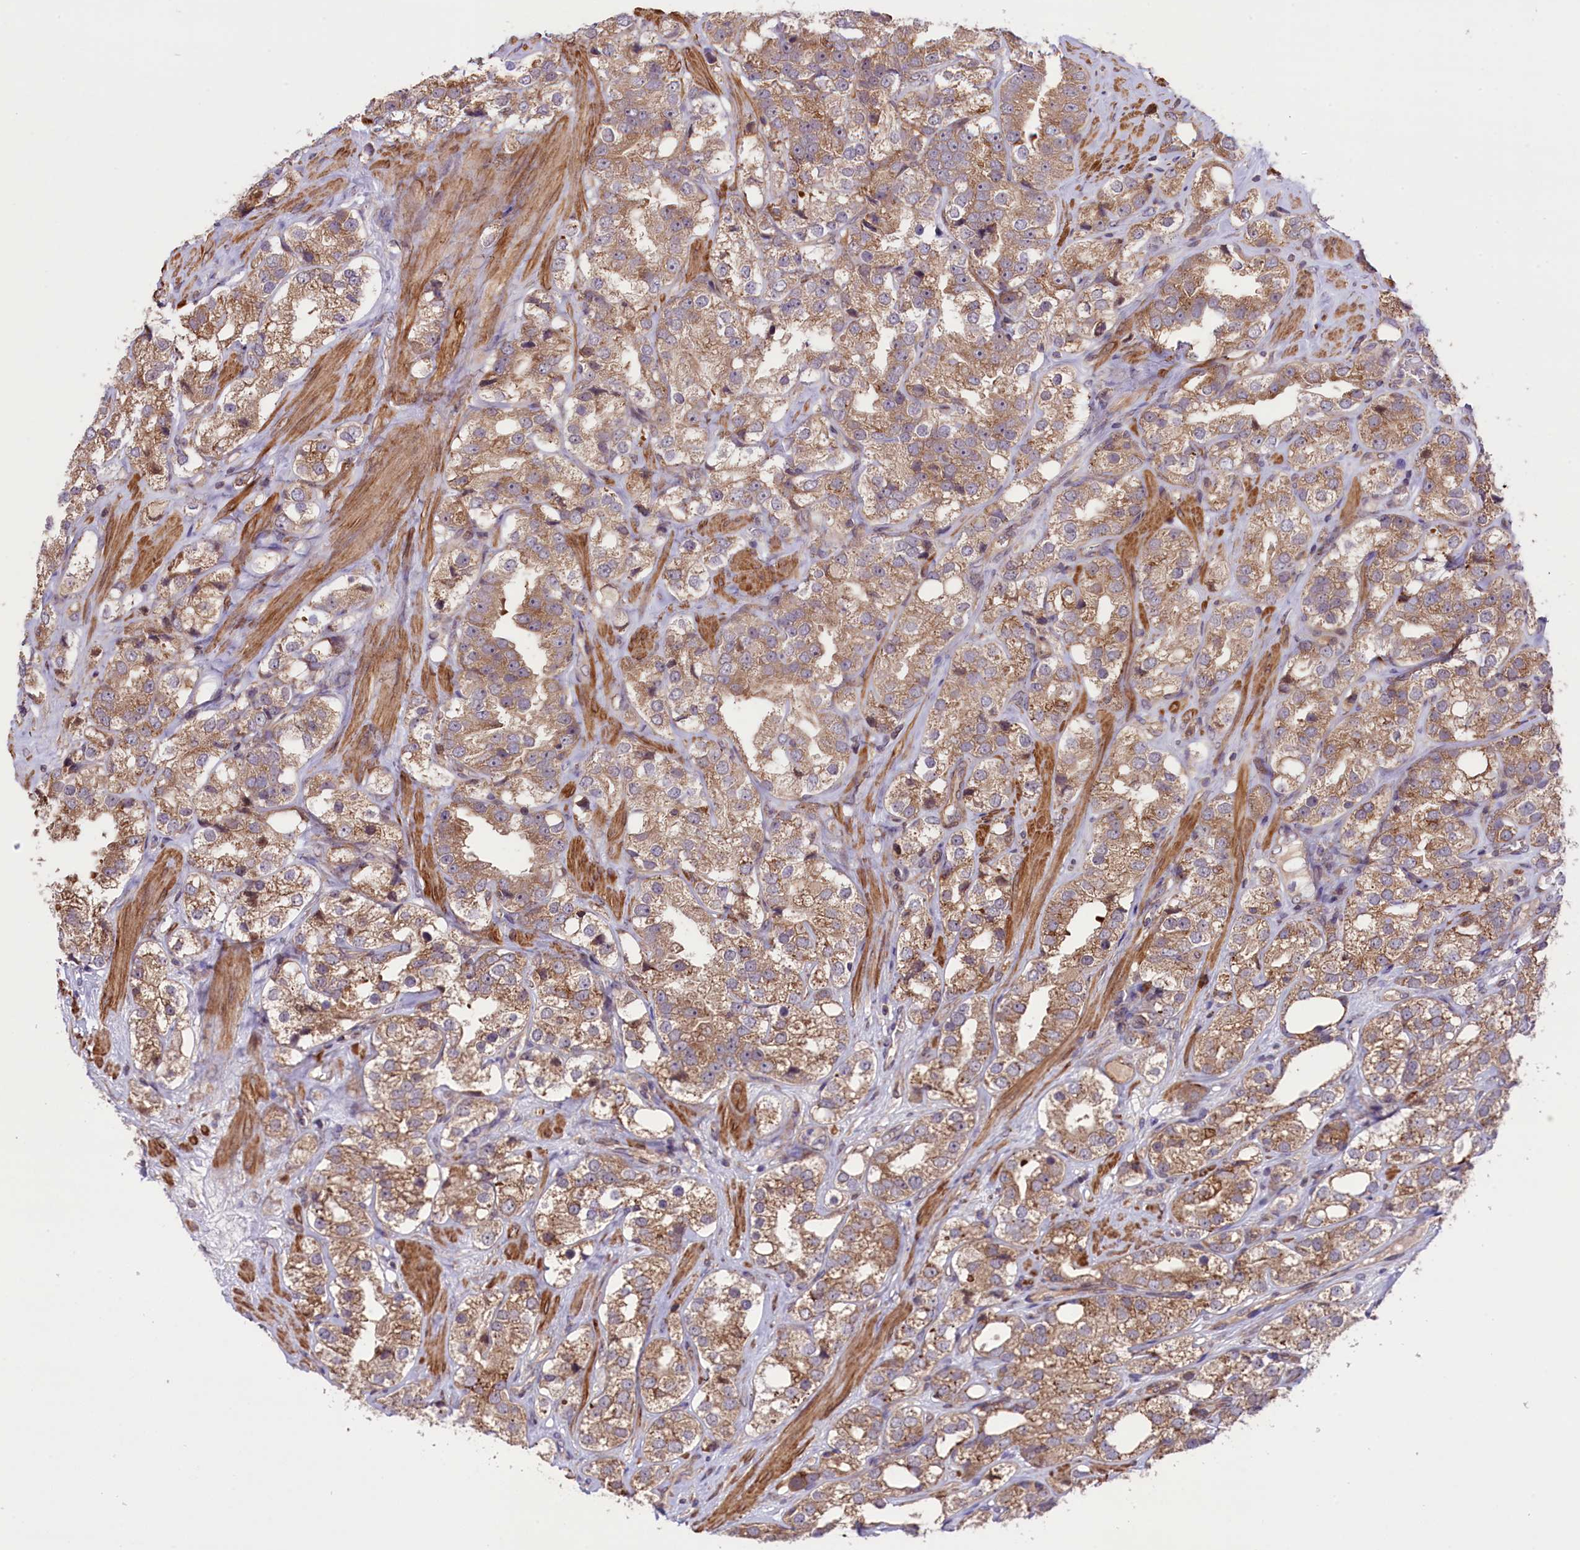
{"staining": {"intensity": "moderate", "quantity": ">75%", "location": "cytoplasmic/membranous"}, "tissue": "prostate cancer", "cell_type": "Tumor cells", "image_type": "cancer", "snomed": [{"axis": "morphology", "description": "Adenocarcinoma, NOS"}, {"axis": "topography", "description": "Prostate"}], "caption": "This is an image of immunohistochemistry (IHC) staining of adenocarcinoma (prostate), which shows moderate positivity in the cytoplasmic/membranous of tumor cells.", "gene": "HDAC5", "patient": {"sex": "male", "age": 79}}